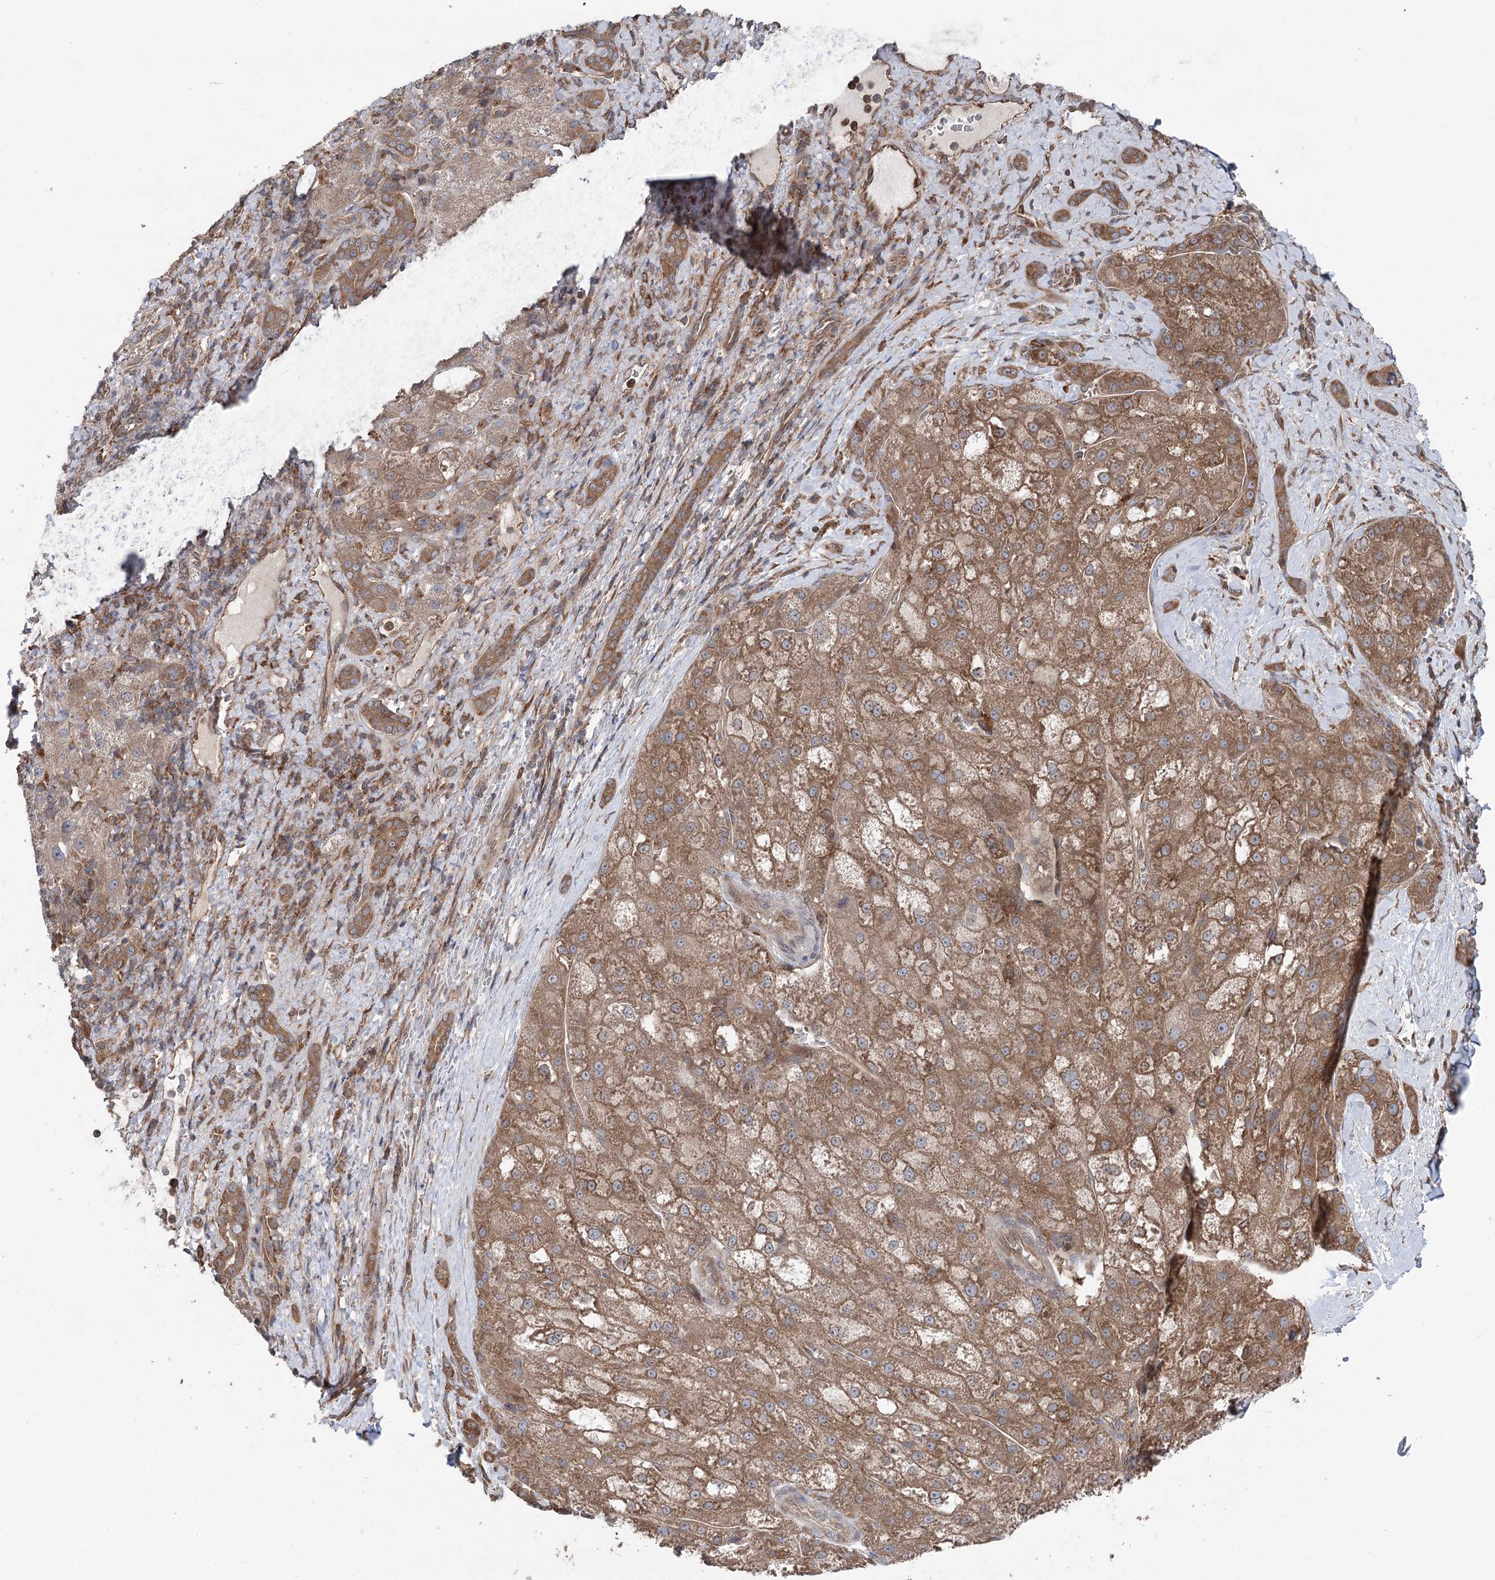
{"staining": {"intensity": "moderate", "quantity": ">75%", "location": "cytoplasmic/membranous"}, "tissue": "liver cancer", "cell_type": "Tumor cells", "image_type": "cancer", "snomed": [{"axis": "morphology", "description": "Normal tissue, NOS"}, {"axis": "morphology", "description": "Carcinoma, Hepatocellular, NOS"}, {"axis": "topography", "description": "Liver"}], "caption": "IHC histopathology image of neoplastic tissue: liver hepatocellular carcinoma stained using immunohistochemistry (IHC) displays medium levels of moderate protein expression localized specifically in the cytoplasmic/membranous of tumor cells, appearing as a cytoplasmic/membranous brown color.", "gene": "PPP1R21", "patient": {"sex": "male", "age": 57}}